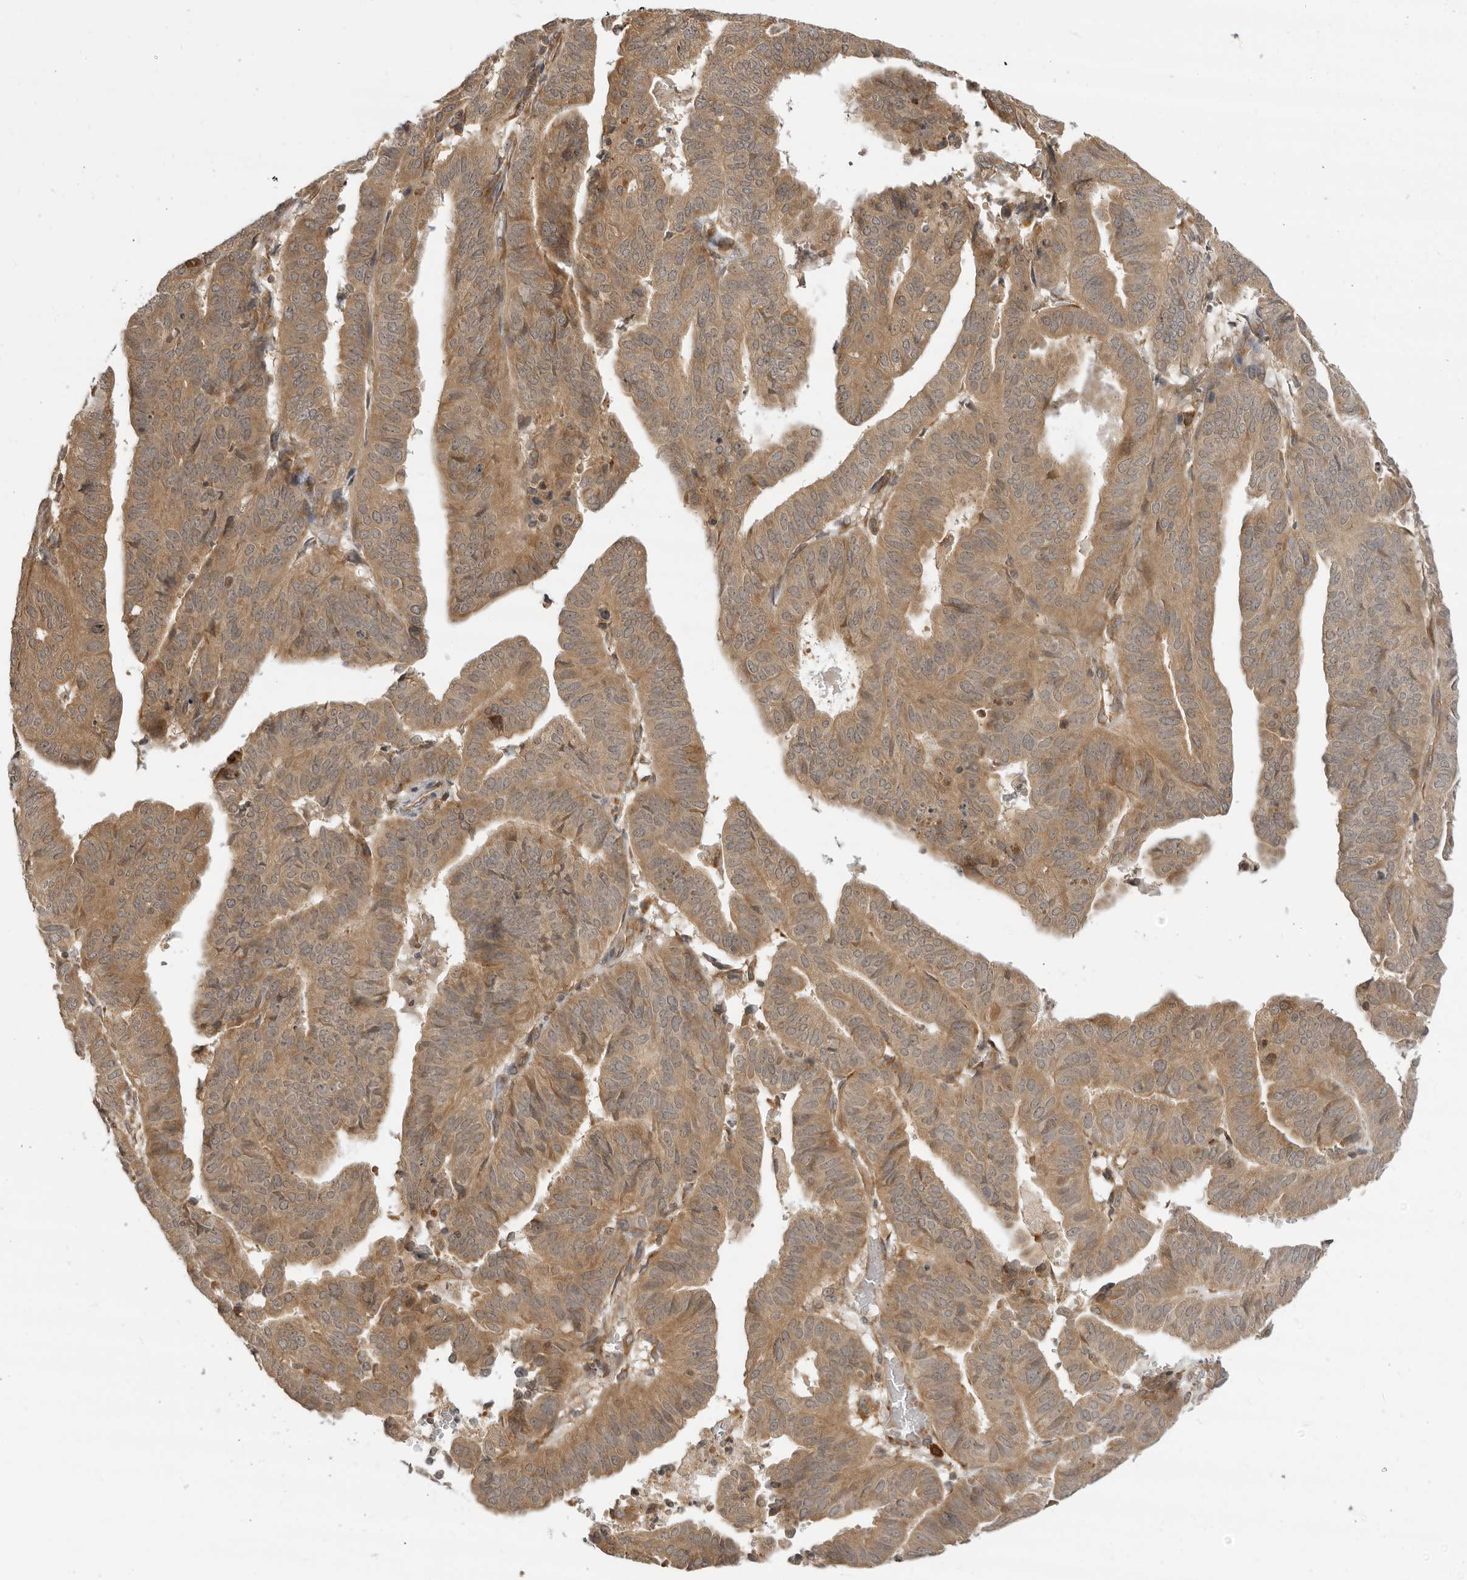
{"staining": {"intensity": "moderate", "quantity": ">75%", "location": "cytoplasmic/membranous,nuclear"}, "tissue": "endometrial cancer", "cell_type": "Tumor cells", "image_type": "cancer", "snomed": [{"axis": "morphology", "description": "Adenocarcinoma, NOS"}, {"axis": "topography", "description": "Uterus"}], "caption": "Endometrial adenocarcinoma stained with DAB IHC reveals medium levels of moderate cytoplasmic/membranous and nuclear expression in about >75% of tumor cells.", "gene": "PRRC2A", "patient": {"sex": "female", "age": 77}}